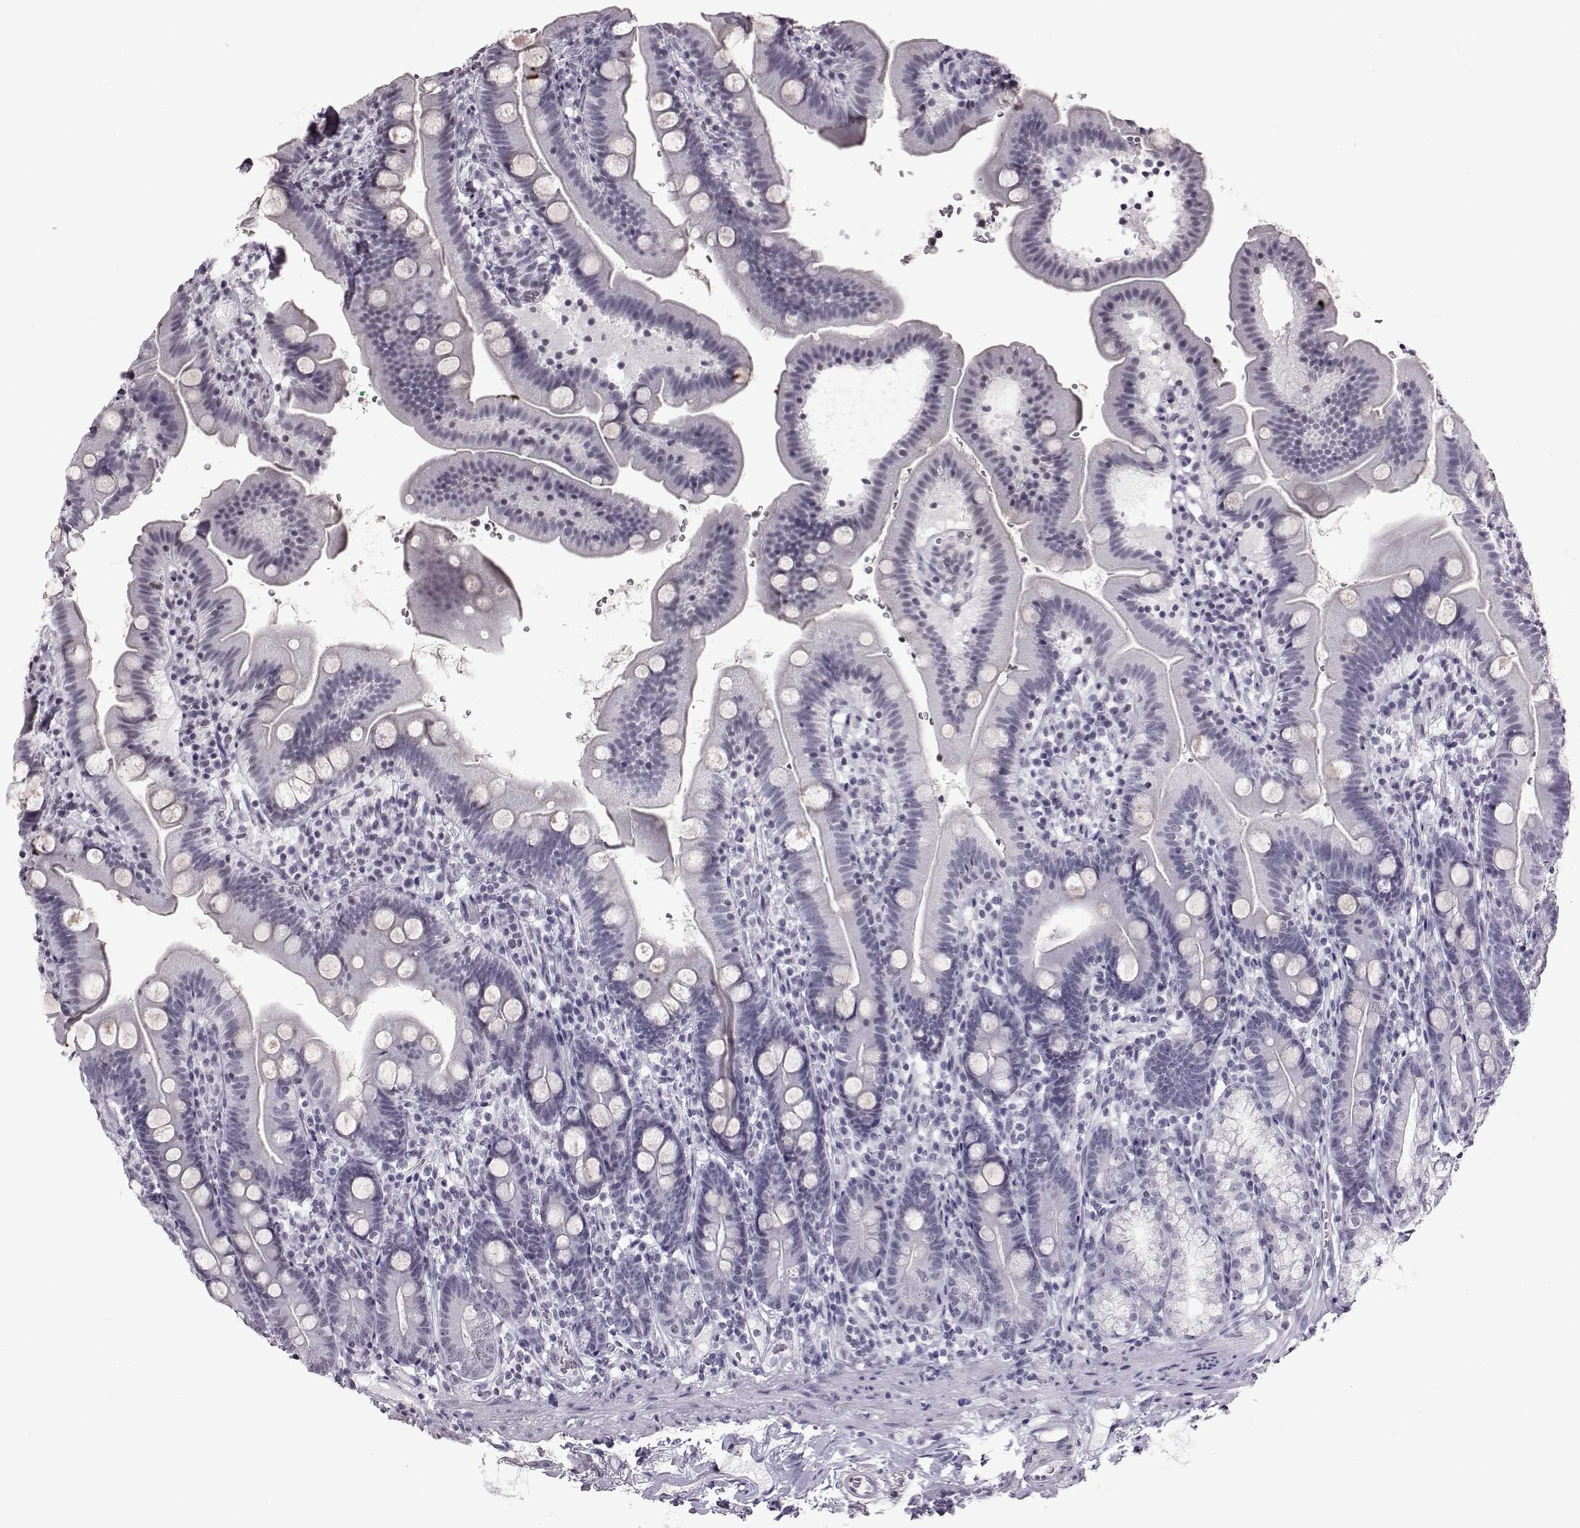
{"staining": {"intensity": "negative", "quantity": "none", "location": "none"}, "tissue": "duodenum", "cell_type": "Glandular cells", "image_type": "normal", "snomed": [{"axis": "morphology", "description": "Normal tissue, NOS"}, {"axis": "topography", "description": "Duodenum"}], "caption": "Duodenum stained for a protein using immunohistochemistry exhibits no positivity glandular cells.", "gene": "ADGRG2", "patient": {"sex": "female", "age": 67}}